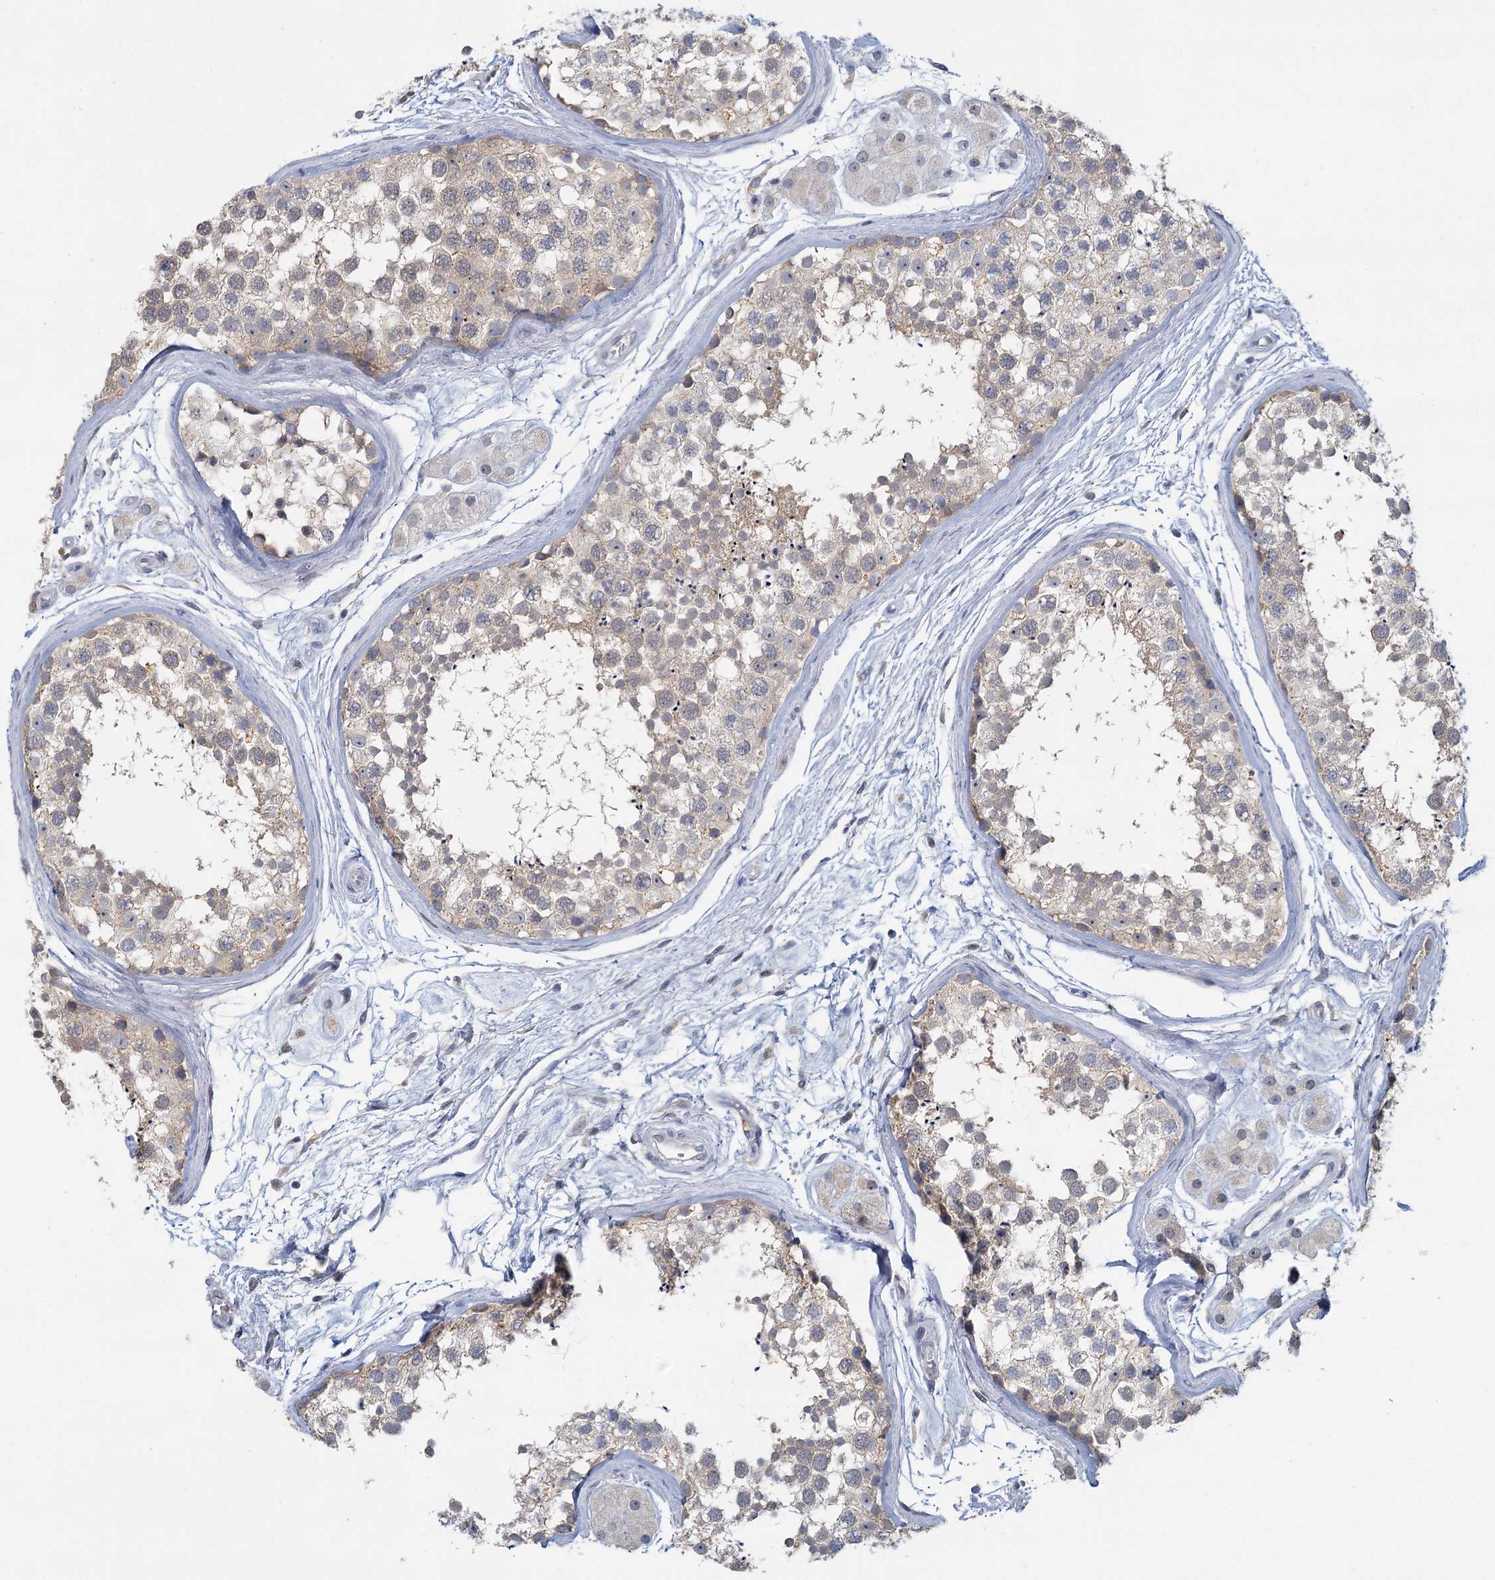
{"staining": {"intensity": "weak", "quantity": "25%-75%", "location": "cytoplasmic/membranous"}, "tissue": "testis", "cell_type": "Cells in seminiferous ducts", "image_type": "normal", "snomed": [{"axis": "morphology", "description": "Normal tissue, NOS"}, {"axis": "topography", "description": "Testis"}], "caption": "Weak cytoplasmic/membranous protein expression is seen in approximately 25%-75% of cells in seminiferous ducts in testis.", "gene": "MYO7B", "patient": {"sex": "male", "age": 56}}